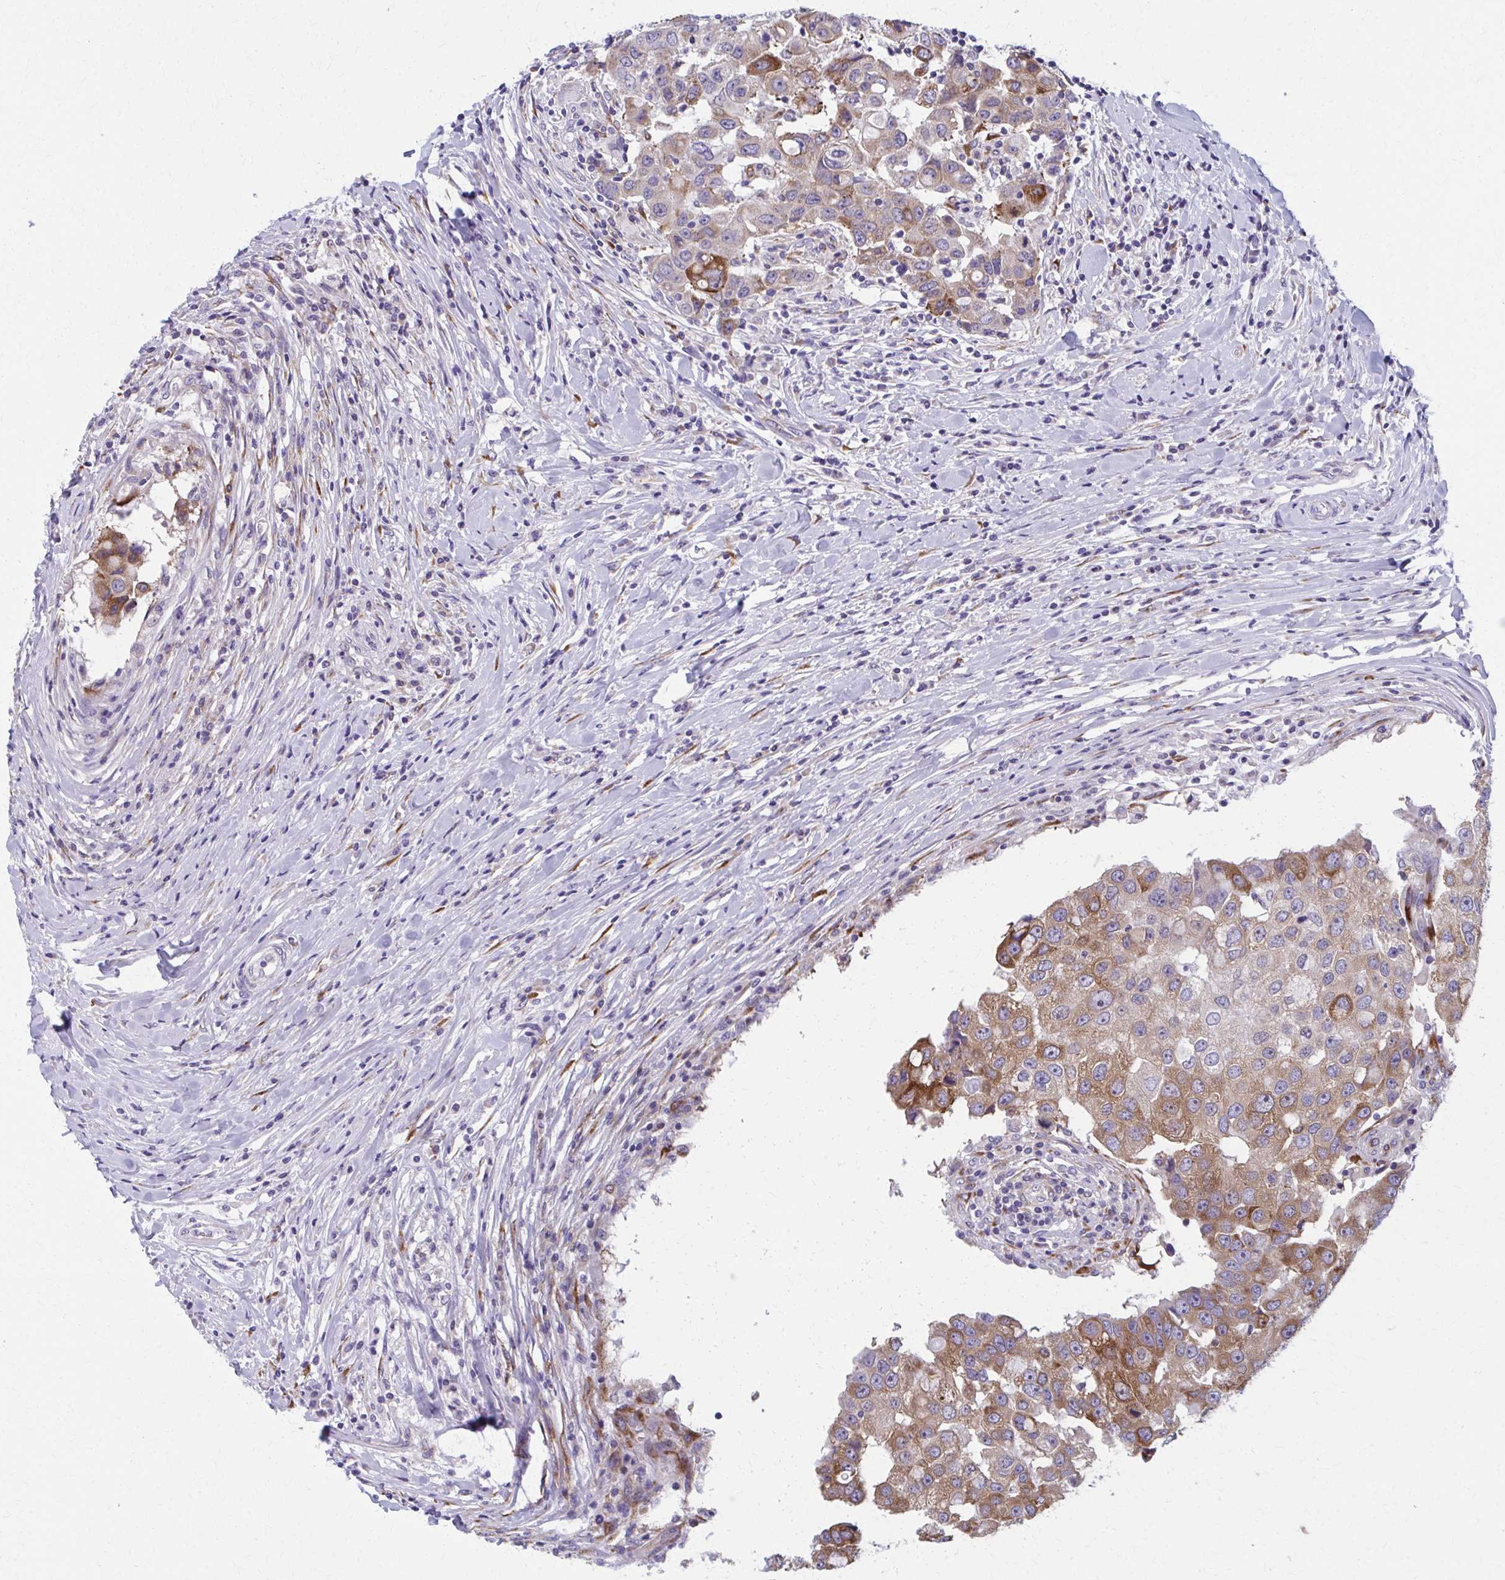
{"staining": {"intensity": "moderate", "quantity": ">75%", "location": "cytoplasmic/membranous"}, "tissue": "breast cancer", "cell_type": "Tumor cells", "image_type": "cancer", "snomed": [{"axis": "morphology", "description": "Duct carcinoma"}, {"axis": "topography", "description": "Breast"}], "caption": "This photomicrograph shows immunohistochemistry staining of human breast invasive ductal carcinoma, with medium moderate cytoplasmic/membranous positivity in approximately >75% of tumor cells.", "gene": "SPATS2L", "patient": {"sex": "female", "age": 27}}